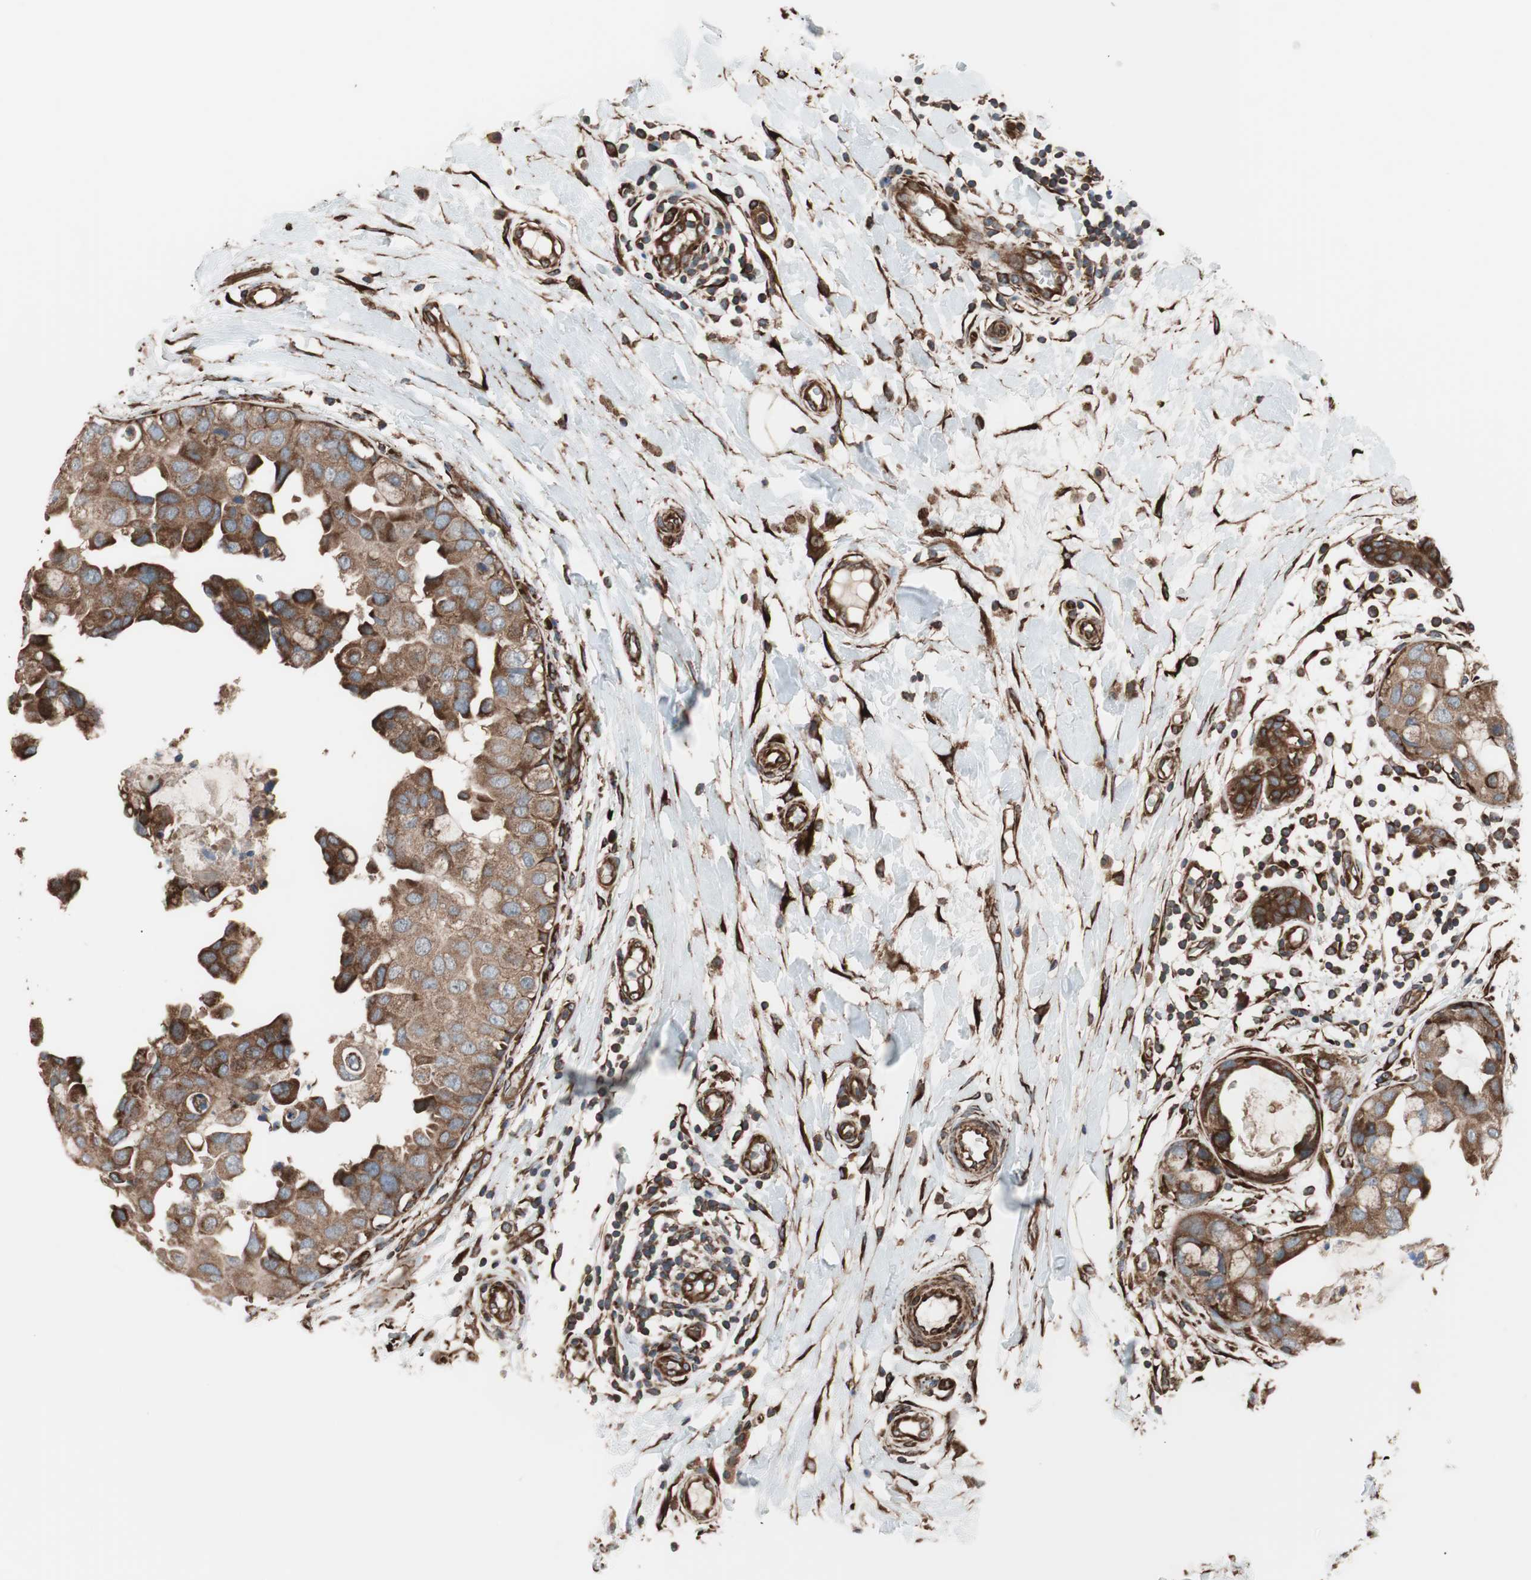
{"staining": {"intensity": "strong", "quantity": ">75%", "location": "cytoplasmic/membranous"}, "tissue": "breast cancer", "cell_type": "Tumor cells", "image_type": "cancer", "snomed": [{"axis": "morphology", "description": "Duct carcinoma"}, {"axis": "topography", "description": "Breast"}], "caption": "Immunohistochemistry (IHC) of invasive ductal carcinoma (breast) reveals high levels of strong cytoplasmic/membranous positivity in about >75% of tumor cells.", "gene": "GPSM2", "patient": {"sex": "female", "age": 40}}